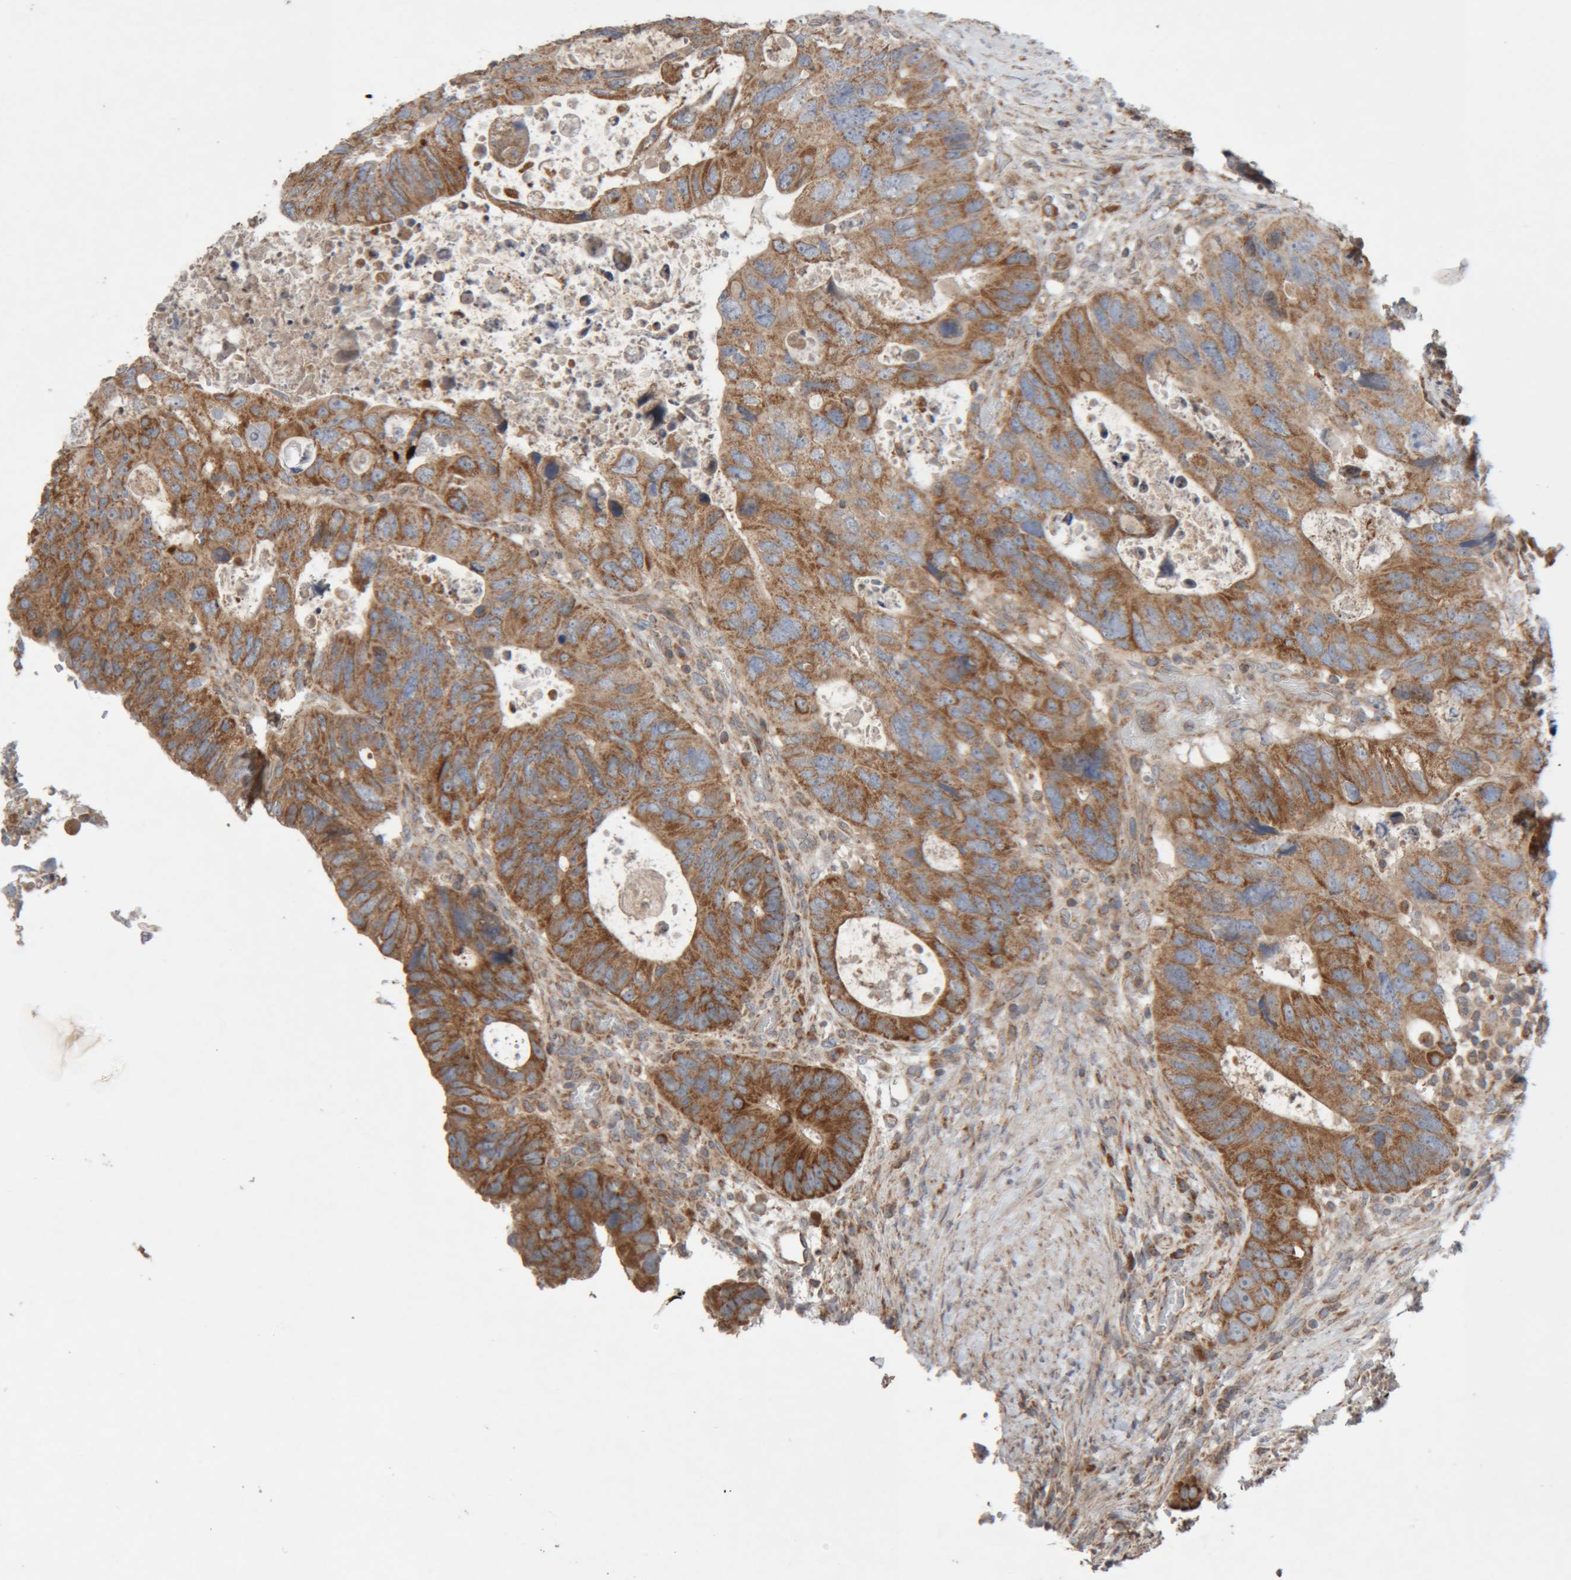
{"staining": {"intensity": "strong", "quantity": ">75%", "location": "cytoplasmic/membranous"}, "tissue": "colorectal cancer", "cell_type": "Tumor cells", "image_type": "cancer", "snomed": [{"axis": "morphology", "description": "Adenocarcinoma, NOS"}, {"axis": "topography", "description": "Rectum"}], "caption": "Tumor cells exhibit high levels of strong cytoplasmic/membranous staining in about >75% of cells in adenocarcinoma (colorectal). Using DAB (3,3'-diaminobenzidine) (brown) and hematoxylin (blue) stains, captured at high magnification using brightfield microscopy.", "gene": "KIF21B", "patient": {"sex": "male", "age": 59}}